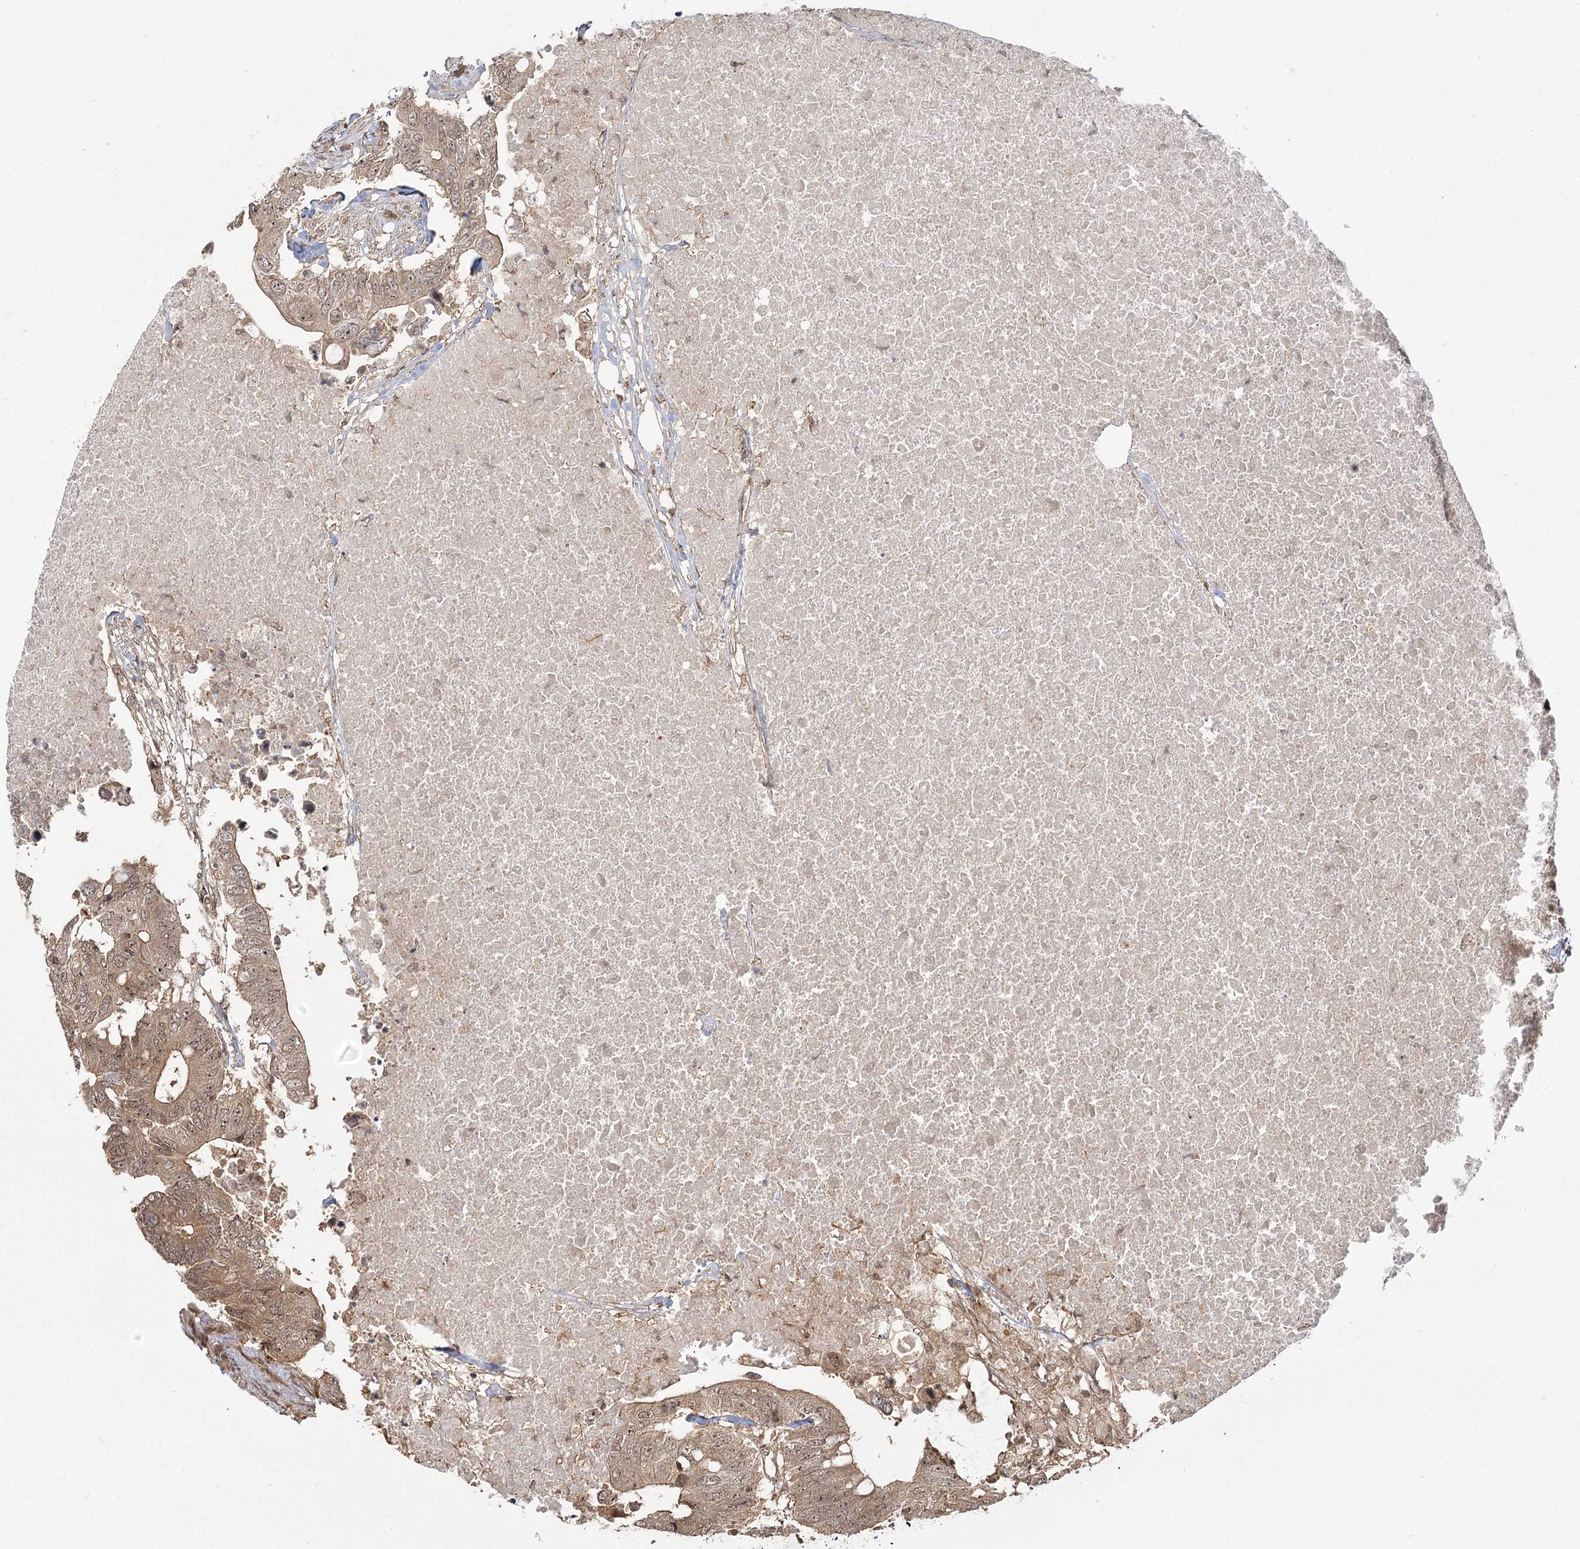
{"staining": {"intensity": "moderate", "quantity": ">75%", "location": "cytoplasmic/membranous,nuclear"}, "tissue": "colorectal cancer", "cell_type": "Tumor cells", "image_type": "cancer", "snomed": [{"axis": "morphology", "description": "Adenocarcinoma, NOS"}, {"axis": "topography", "description": "Colon"}], "caption": "Immunohistochemistry staining of colorectal cancer (adenocarcinoma), which reveals medium levels of moderate cytoplasmic/membranous and nuclear staining in about >75% of tumor cells indicating moderate cytoplasmic/membranous and nuclear protein expression. The staining was performed using DAB (3,3'-diaminobenzidine) (brown) for protein detection and nuclei were counterstained in hematoxylin (blue).", "gene": "R3HDM2", "patient": {"sex": "male", "age": 71}}